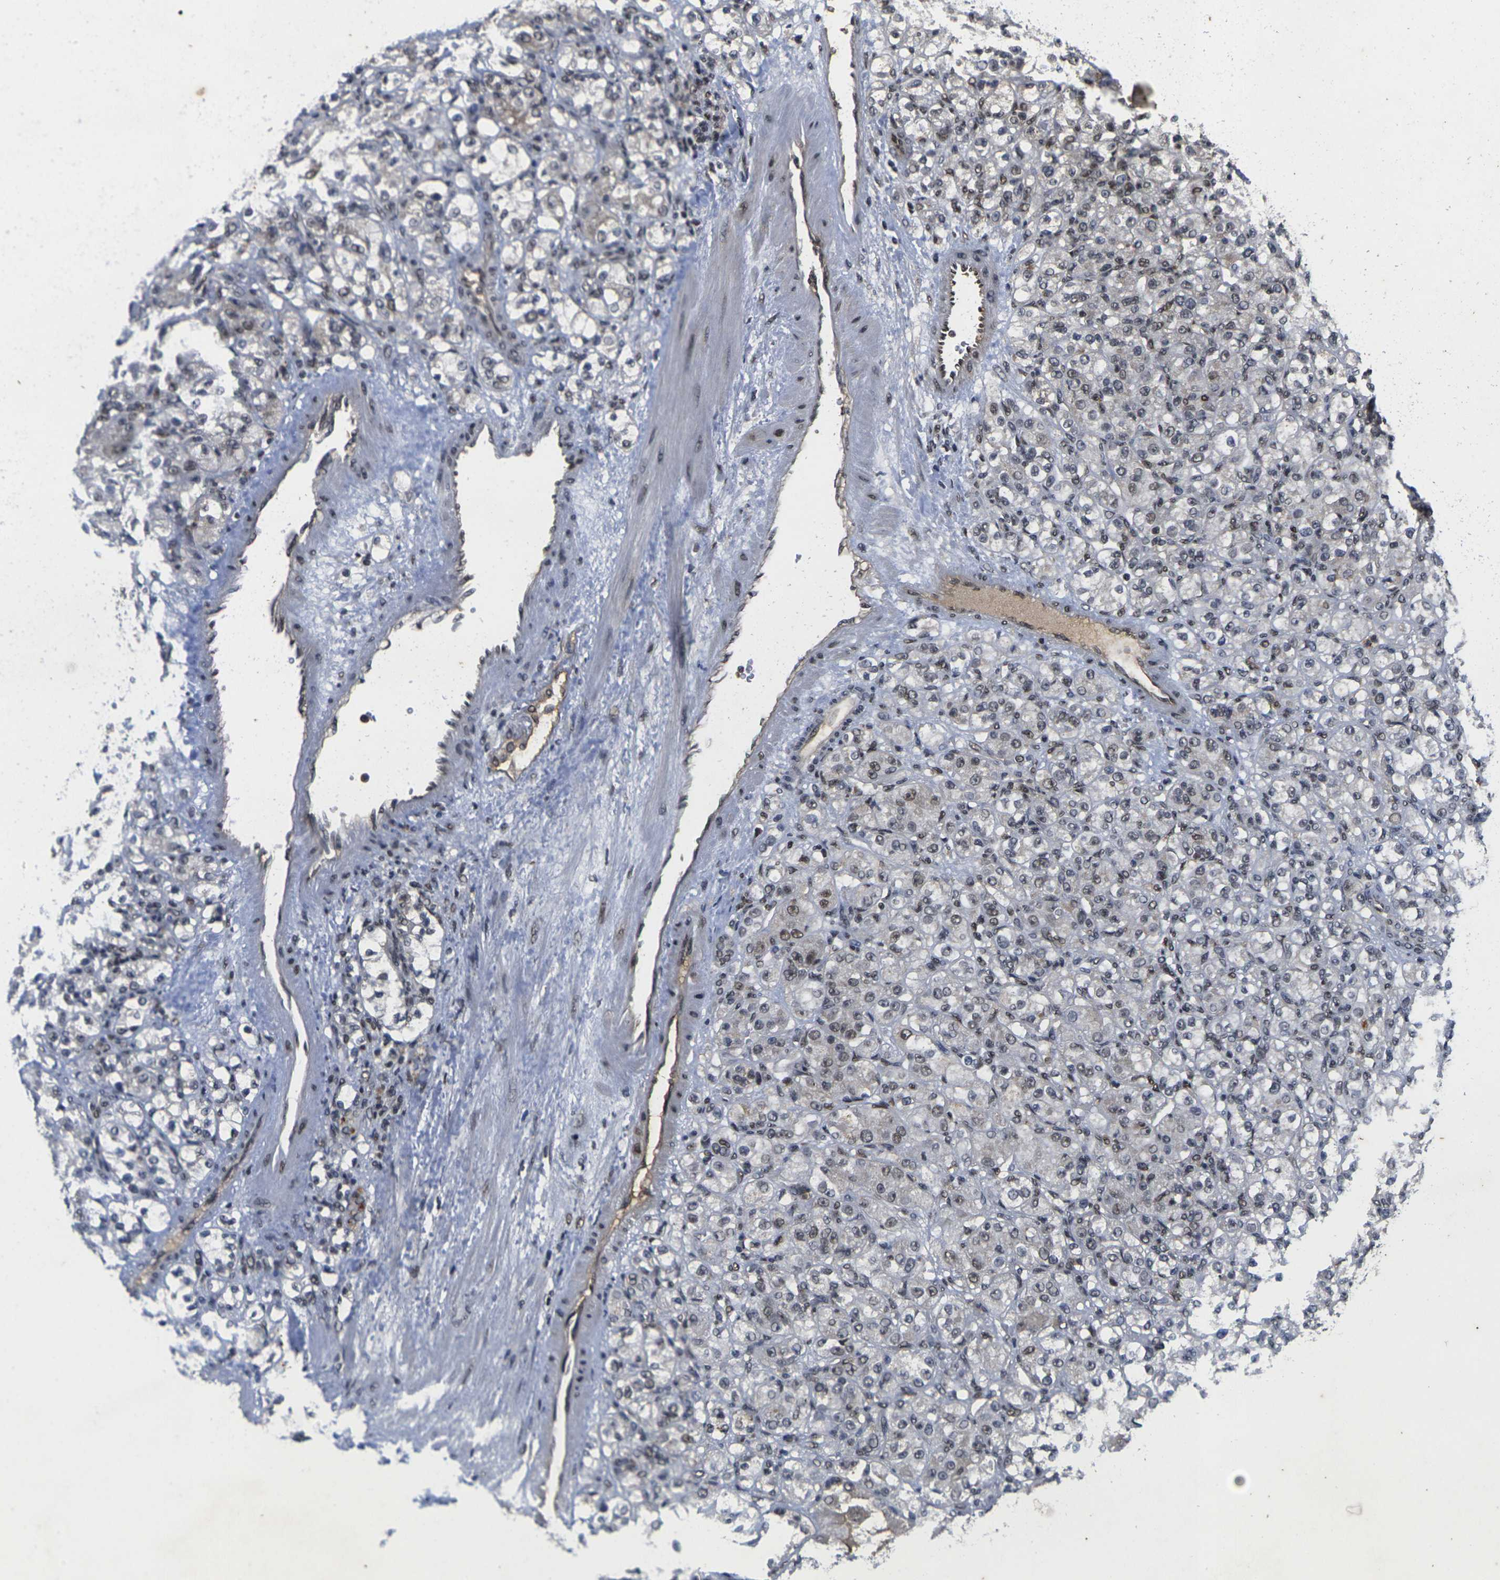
{"staining": {"intensity": "weak", "quantity": "25%-75%", "location": "nuclear"}, "tissue": "renal cancer", "cell_type": "Tumor cells", "image_type": "cancer", "snomed": [{"axis": "morphology", "description": "Adenocarcinoma, NOS"}, {"axis": "topography", "description": "Kidney"}], "caption": "Immunohistochemical staining of human adenocarcinoma (renal) demonstrates low levels of weak nuclear positivity in about 25%-75% of tumor cells.", "gene": "GTF2E1", "patient": {"sex": "male", "age": 61}}